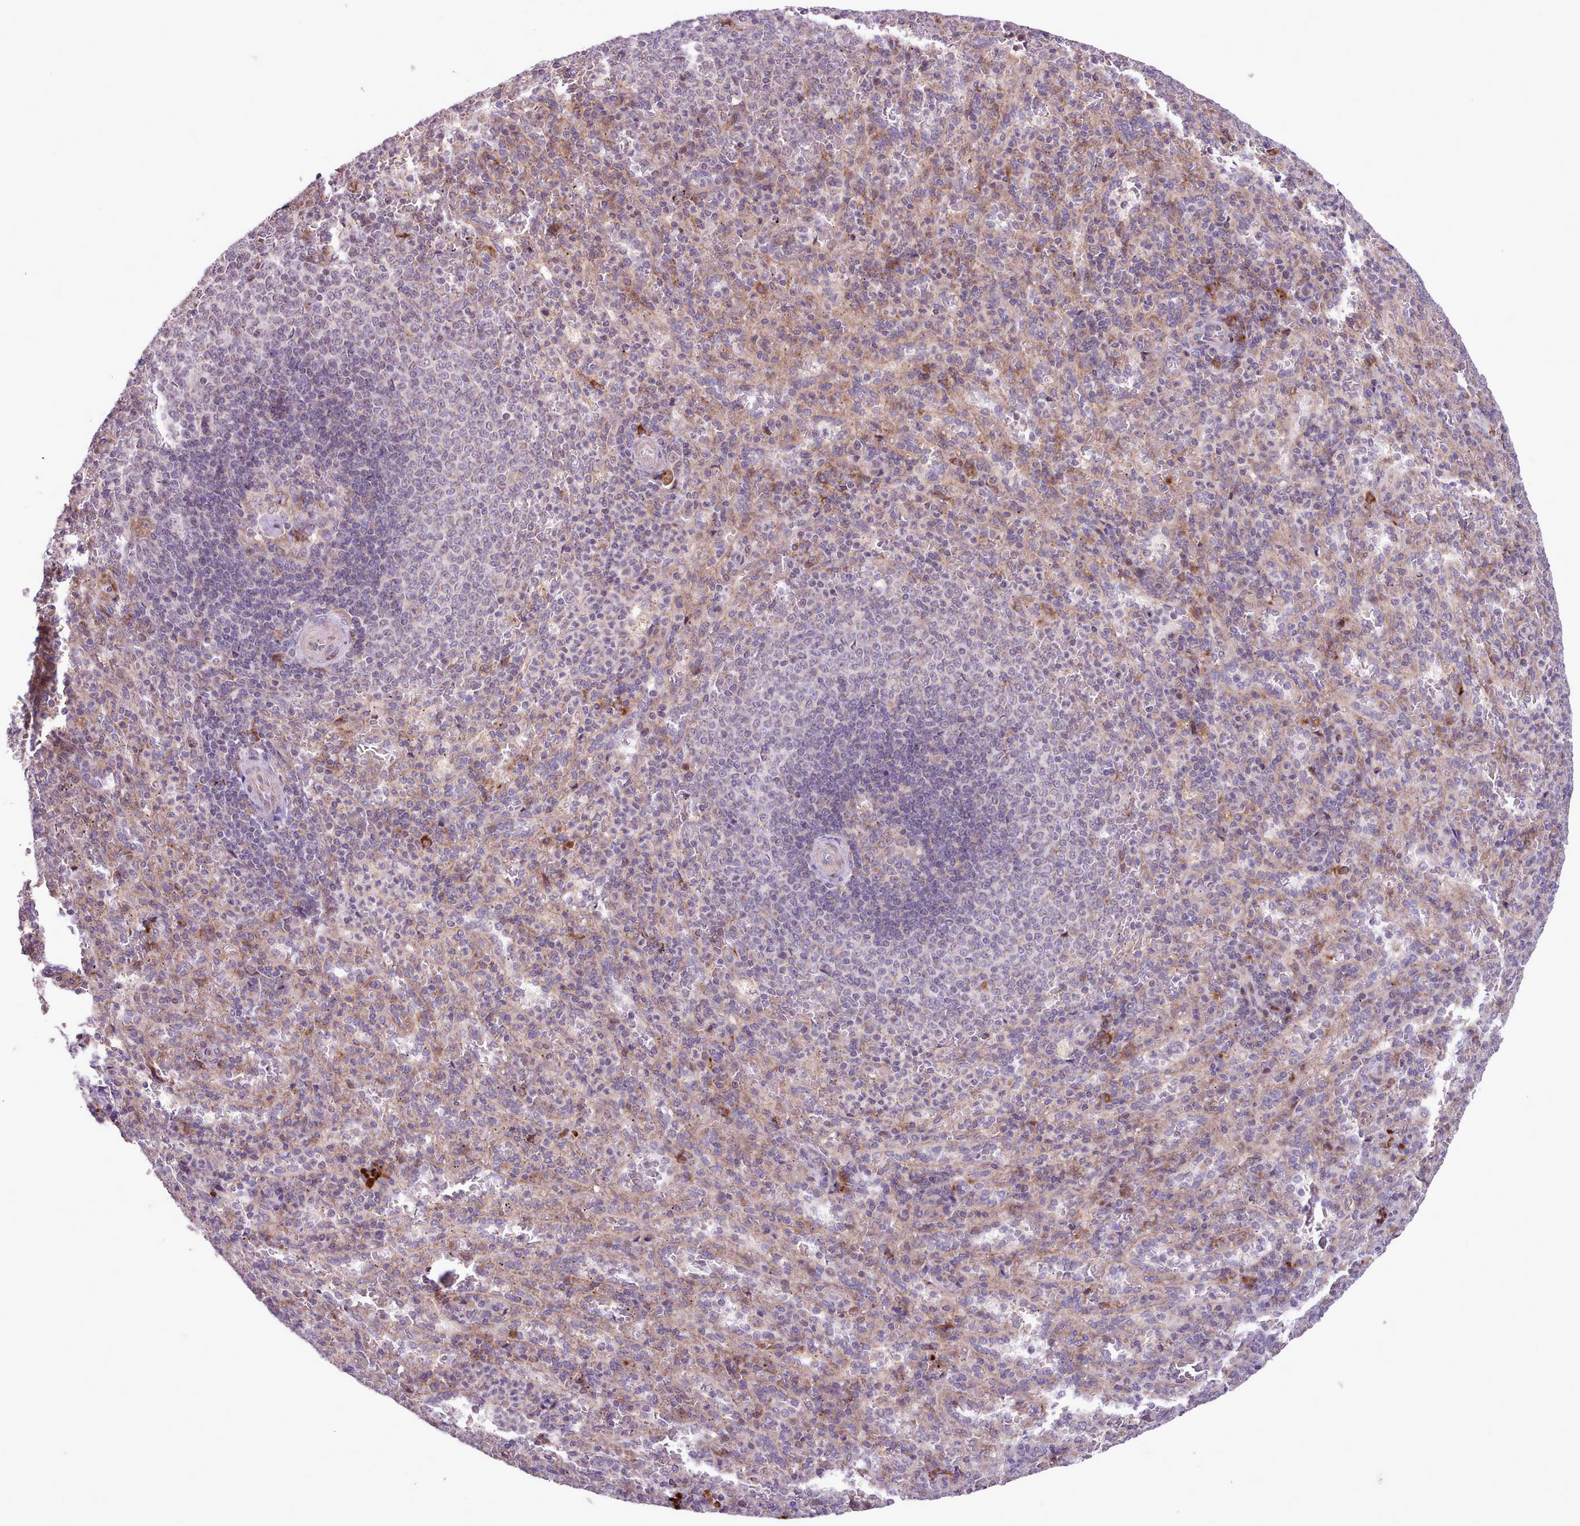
{"staining": {"intensity": "negative", "quantity": "none", "location": "none"}, "tissue": "spleen", "cell_type": "Cells in red pulp", "image_type": "normal", "snomed": [{"axis": "morphology", "description": "Normal tissue, NOS"}, {"axis": "topography", "description": "Spleen"}], "caption": "IHC photomicrograph of normal spleen: human spleen stained with DAB (3,3'-diaminobenzidine) displays no significant protein positivity in cells in red pulp.", "gene": "TTLL3", "patient": {"sex": "female", "age": 21}}